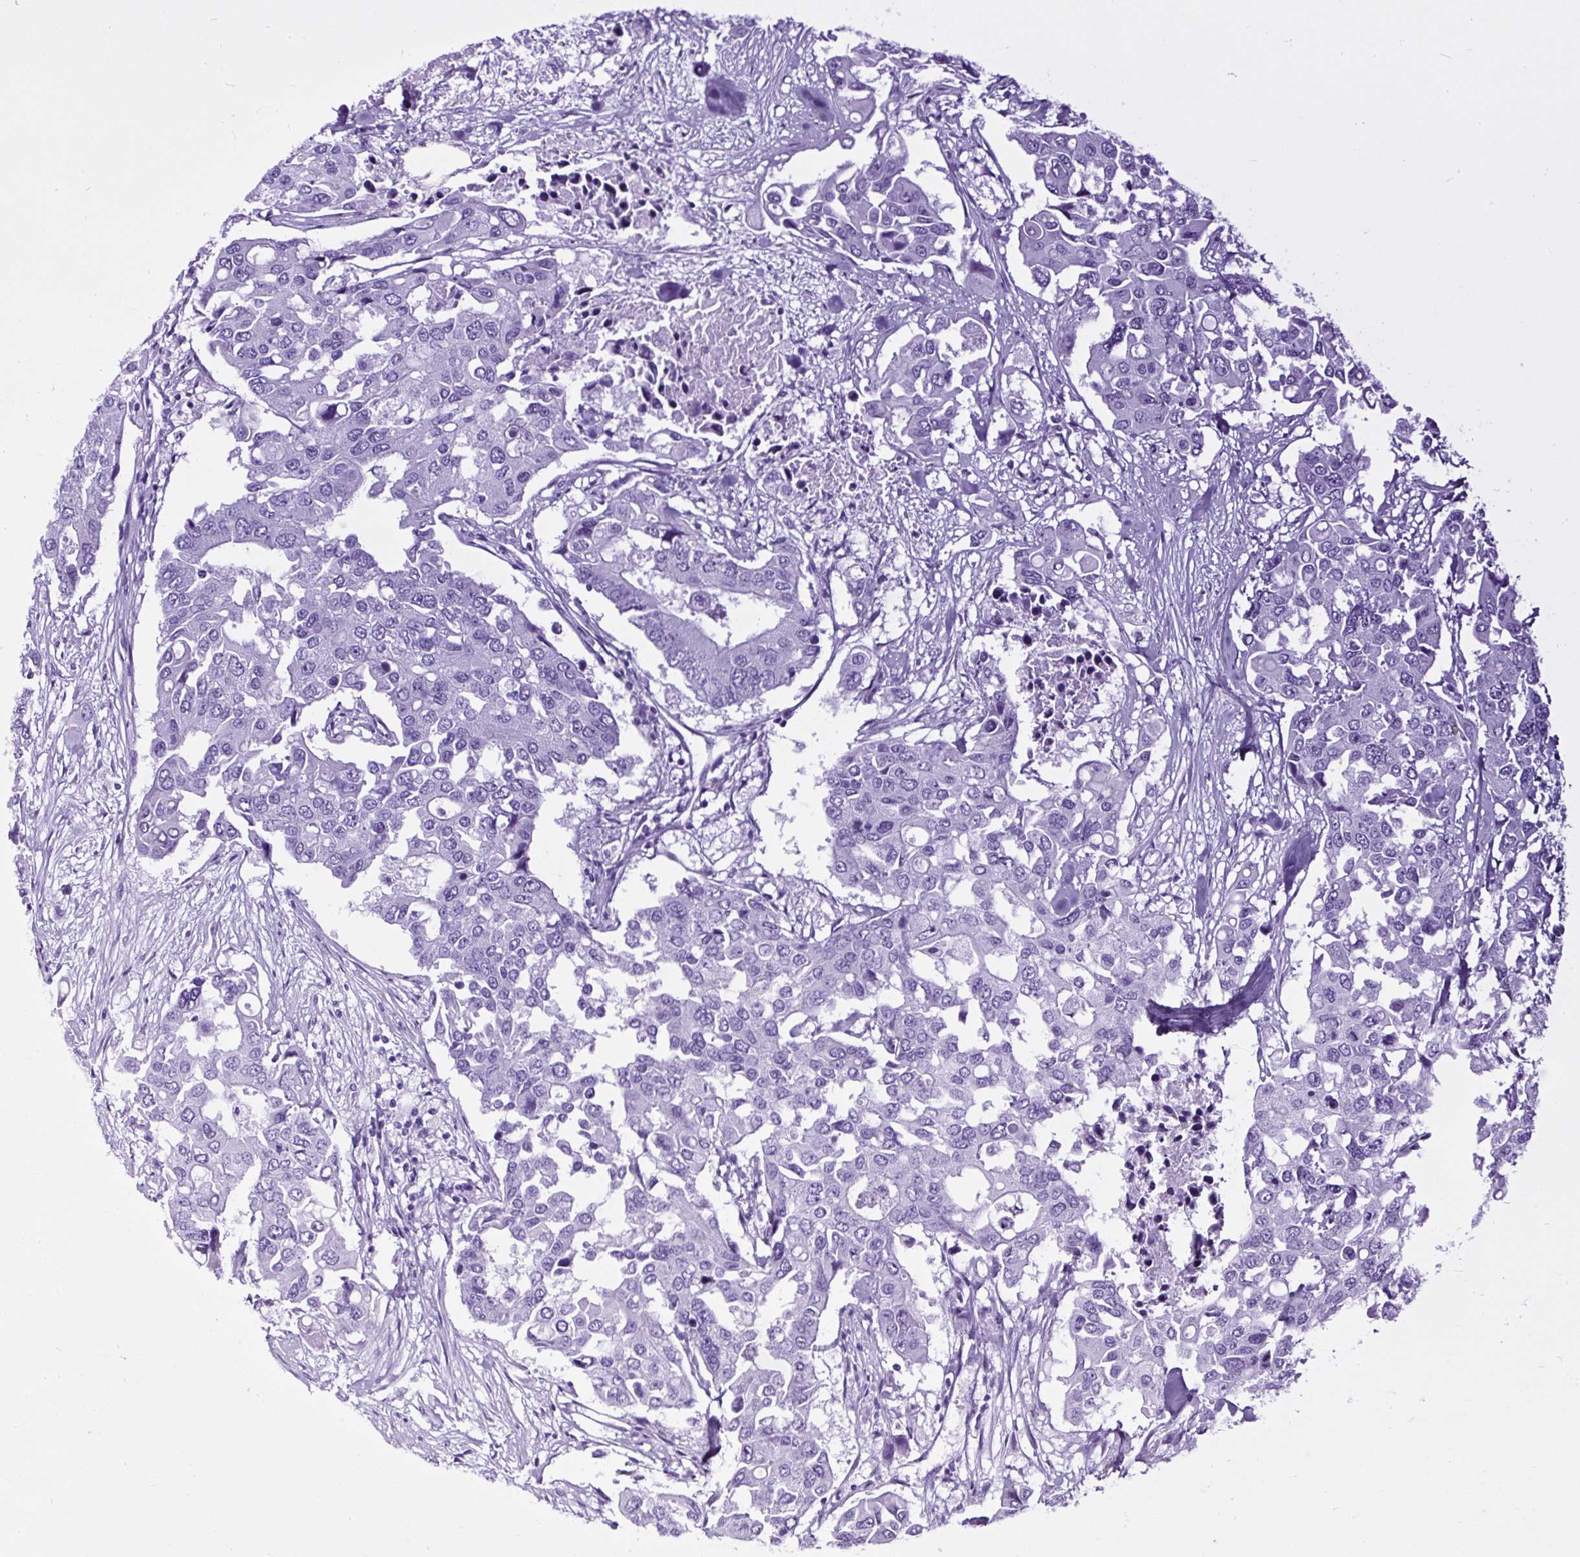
{"staining": {"intensity": "negative", "quantity": "none", "location": "none"}, "tissue": "colorectal cancer", "cell_type": "Tumor cells", "image_type": "cancer", "snomed": [{"axis": "morphology", "description": "Adenocarcinoma, NOS"}, {"axis": "topography", "description": "Colon"}], "caption": "Histopathology image shows no protein staining in tumor cells of colorectal cancer tissue.", "gene": "NTS", "patient": {"sex": "male", "age": 77}}